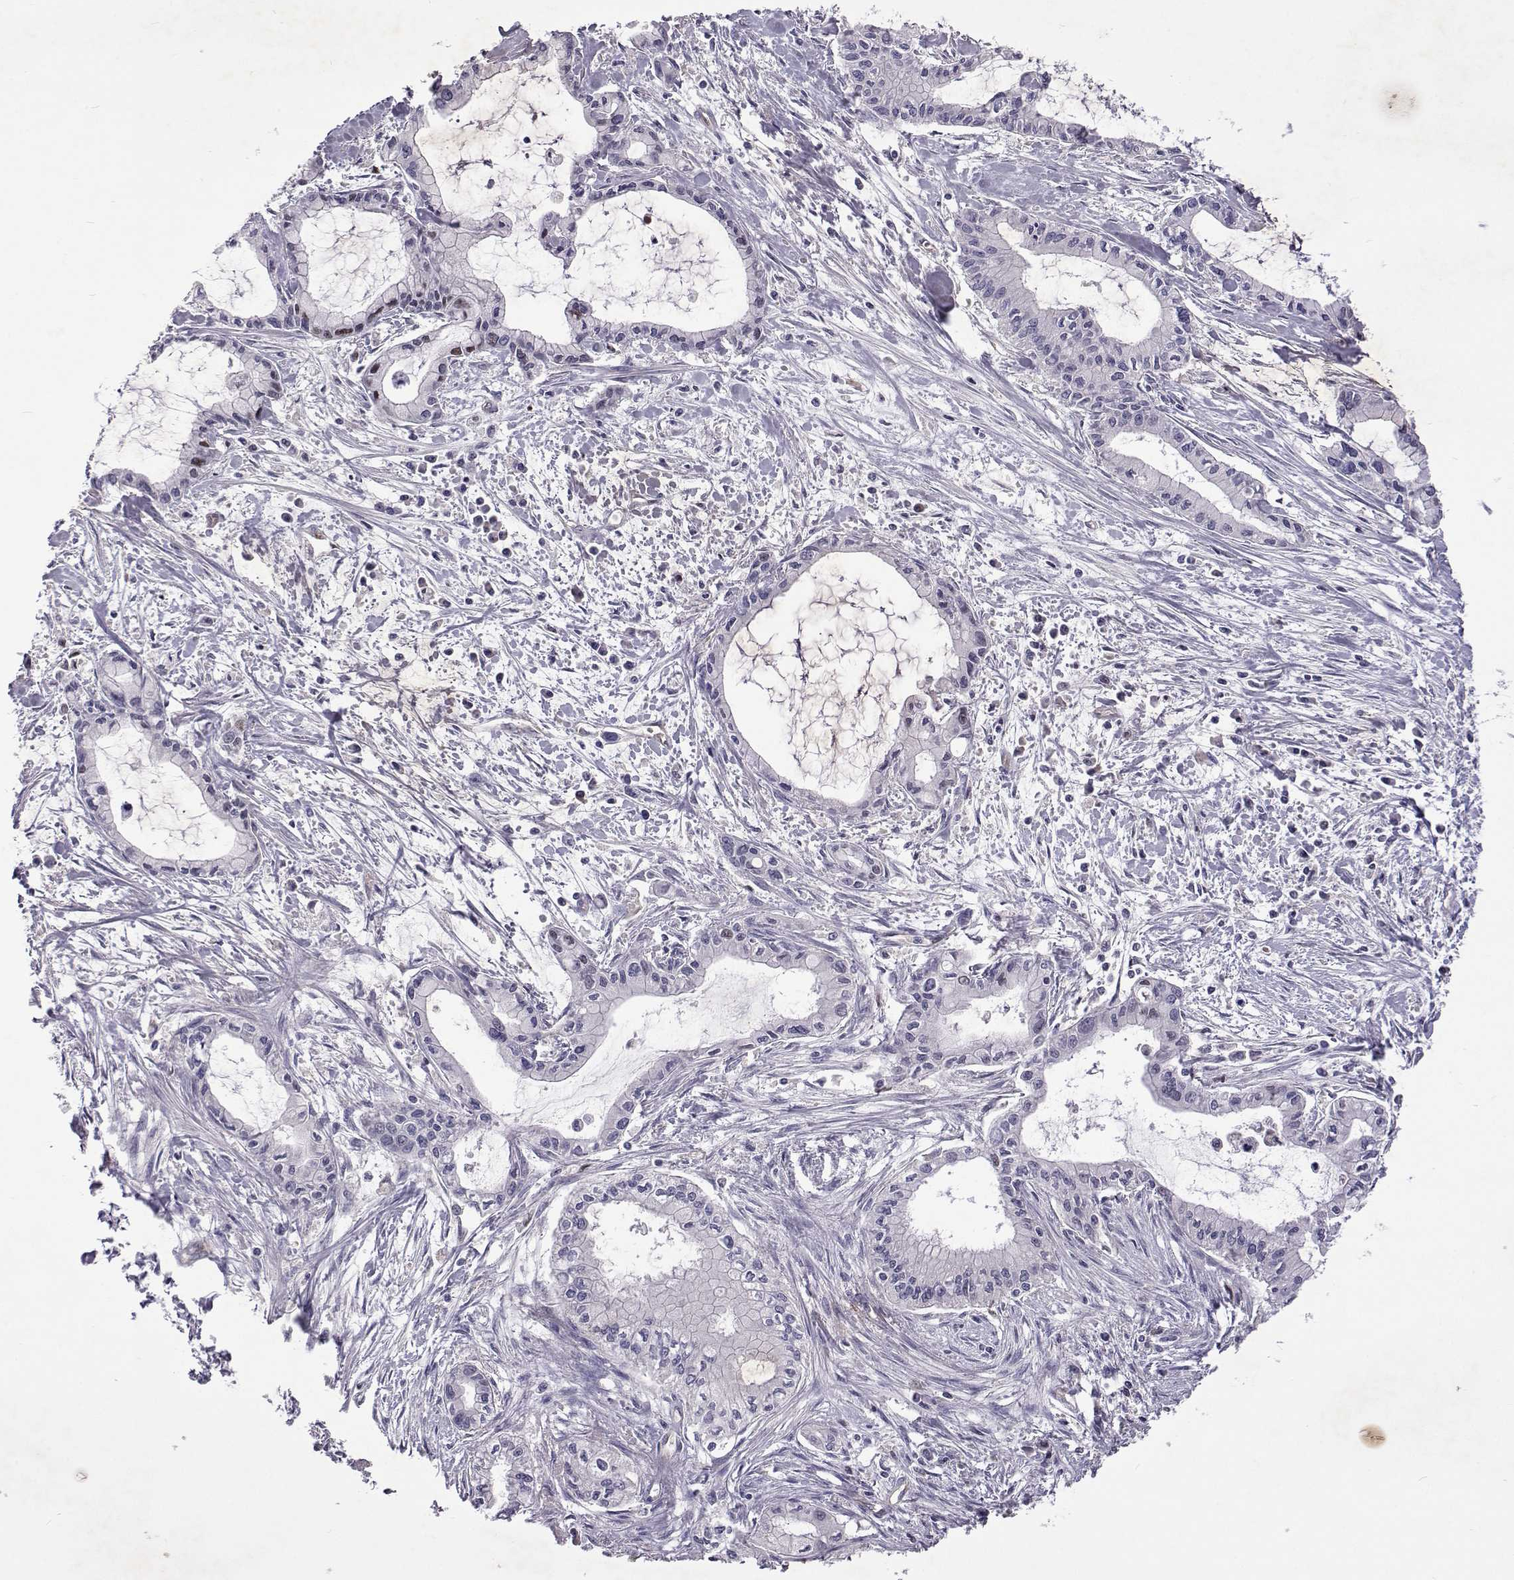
{"staining": {"intensity": "negative", "quantity": "none", "location": "none"}, "tissue": "pancreatic cancer", "cell_type": "Tumor cells", "image_type": "cancer", "snomed": [{"axis": "morphology", "description": "Adenocarcinoma, NOS"}, {"axis": "topography", "description": "Pancreas"}], "caption": "DAB immunohistochemical staining of pancreatic cancer (adenocarcinoma) exhibits no significant staining in tumor cells.", "gene": "TCF15", "patient": {"sex": "male", "age": 48}}